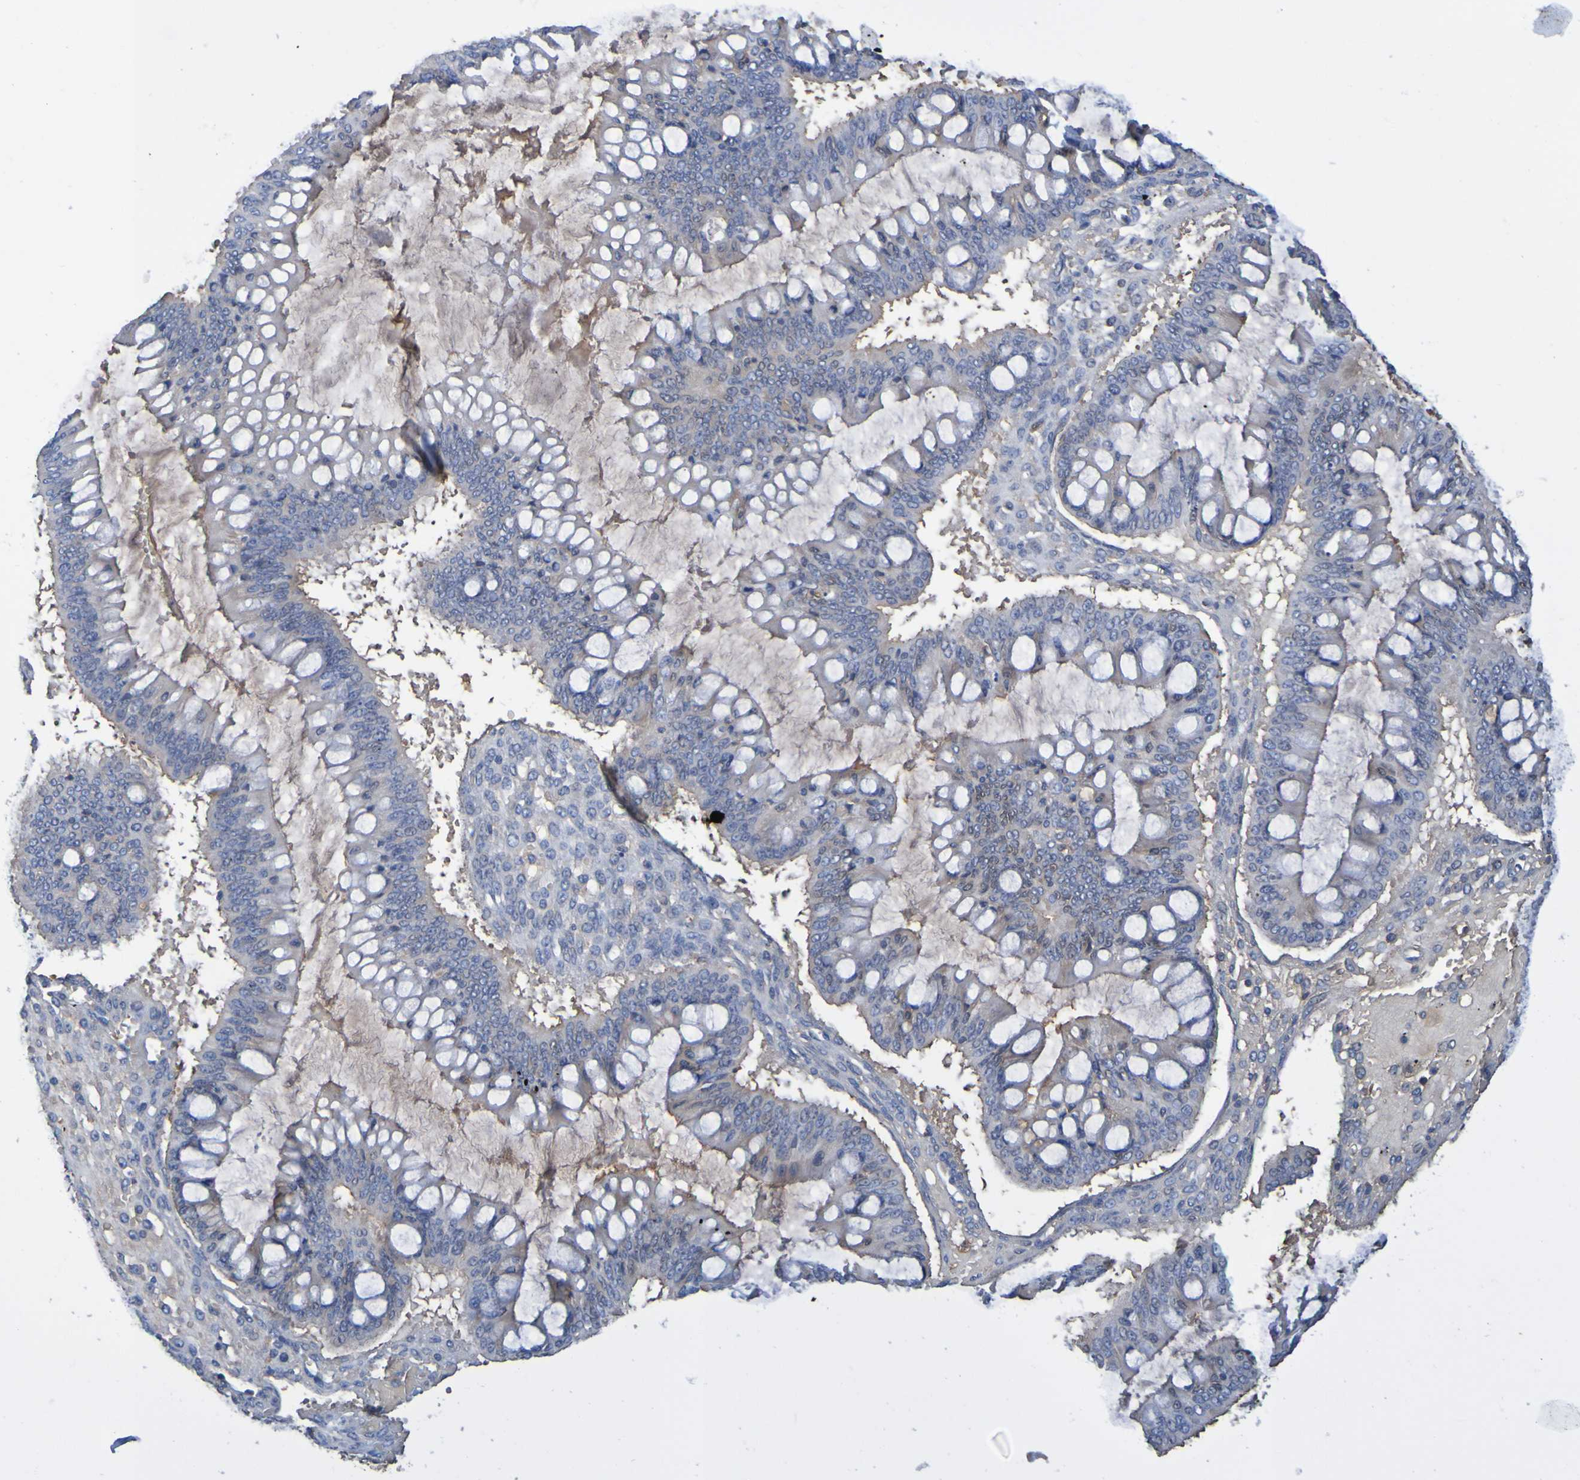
{"staining": {"intensity": "negative", "quantity": "none", "location": "none"}, "tissue": "ovarian cancer", "cell_type": "Tumor cells", "image_type": "cancer", "snomed": [{"axis": "morphology", "description": "Cystadenocarcinoma, mucinous, NOS"}, {"axis": "topography", "description": "Ovary"}], "caption": "Tumor cells are negative for brown protein staining in ovarian cancer (mucinous cystadenocarcinoma).", "gene": "GAB3", "patient": {"sex": "female", "age": 73}}